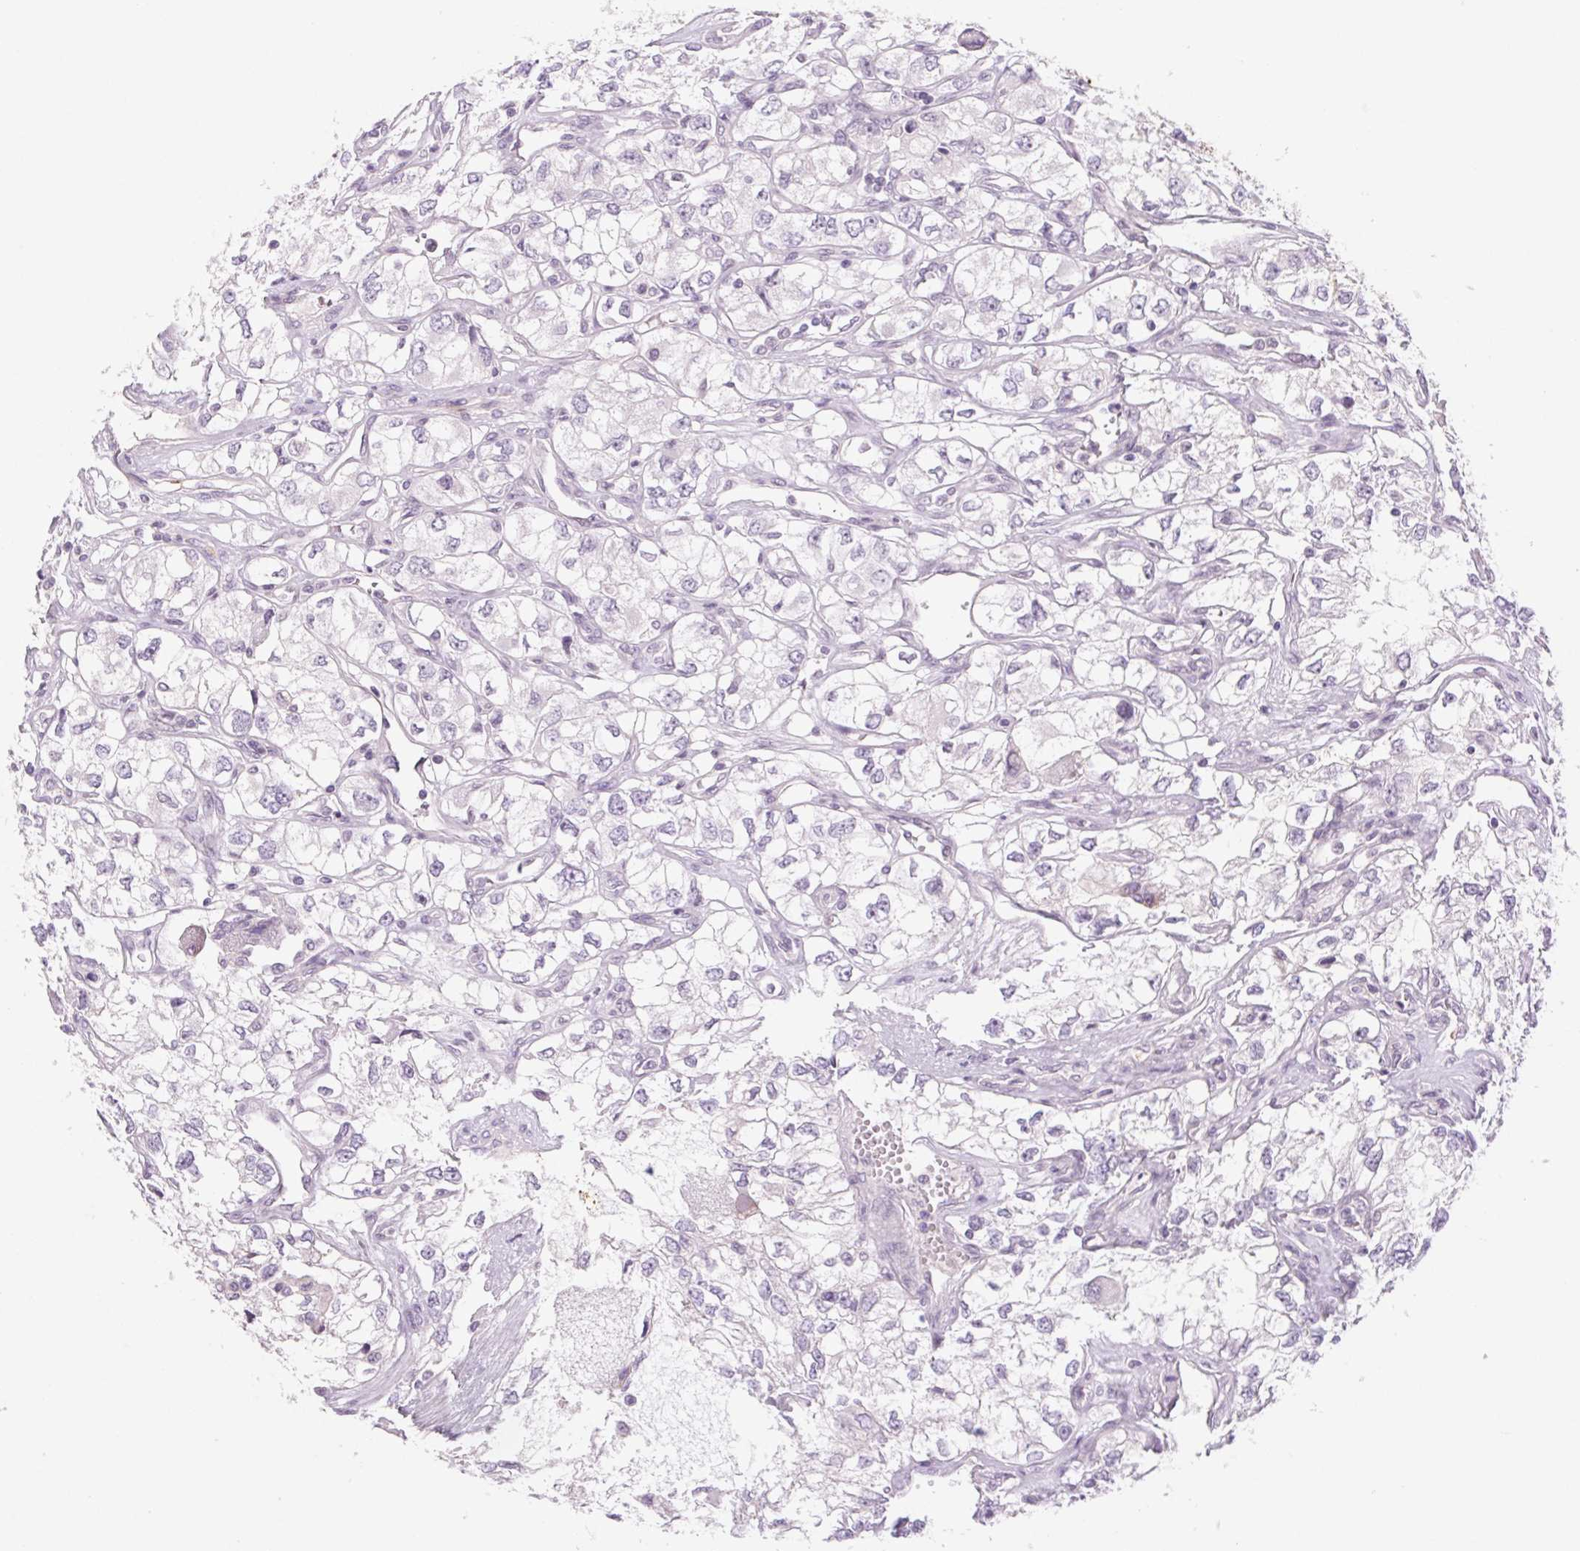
{"staining": {"intensity": "negative", "quantity": "none", "location": "none"}, "tissue": "renal cancer", "cell_type": "Tumor cells", "image_type": "cancer", "snomed": [{"axis": "morphology", "description": "Adenocarcinoma, NOS"}, {"axis": "topography", "description": "Kidney"}], "caption": "A photomicrograph of renal cancer (adenocarcinoma) stained for a protein shows no brown staining in tumor cells.", "gene": "KRT1", "patient": {"sex": "female", "age": 59}}